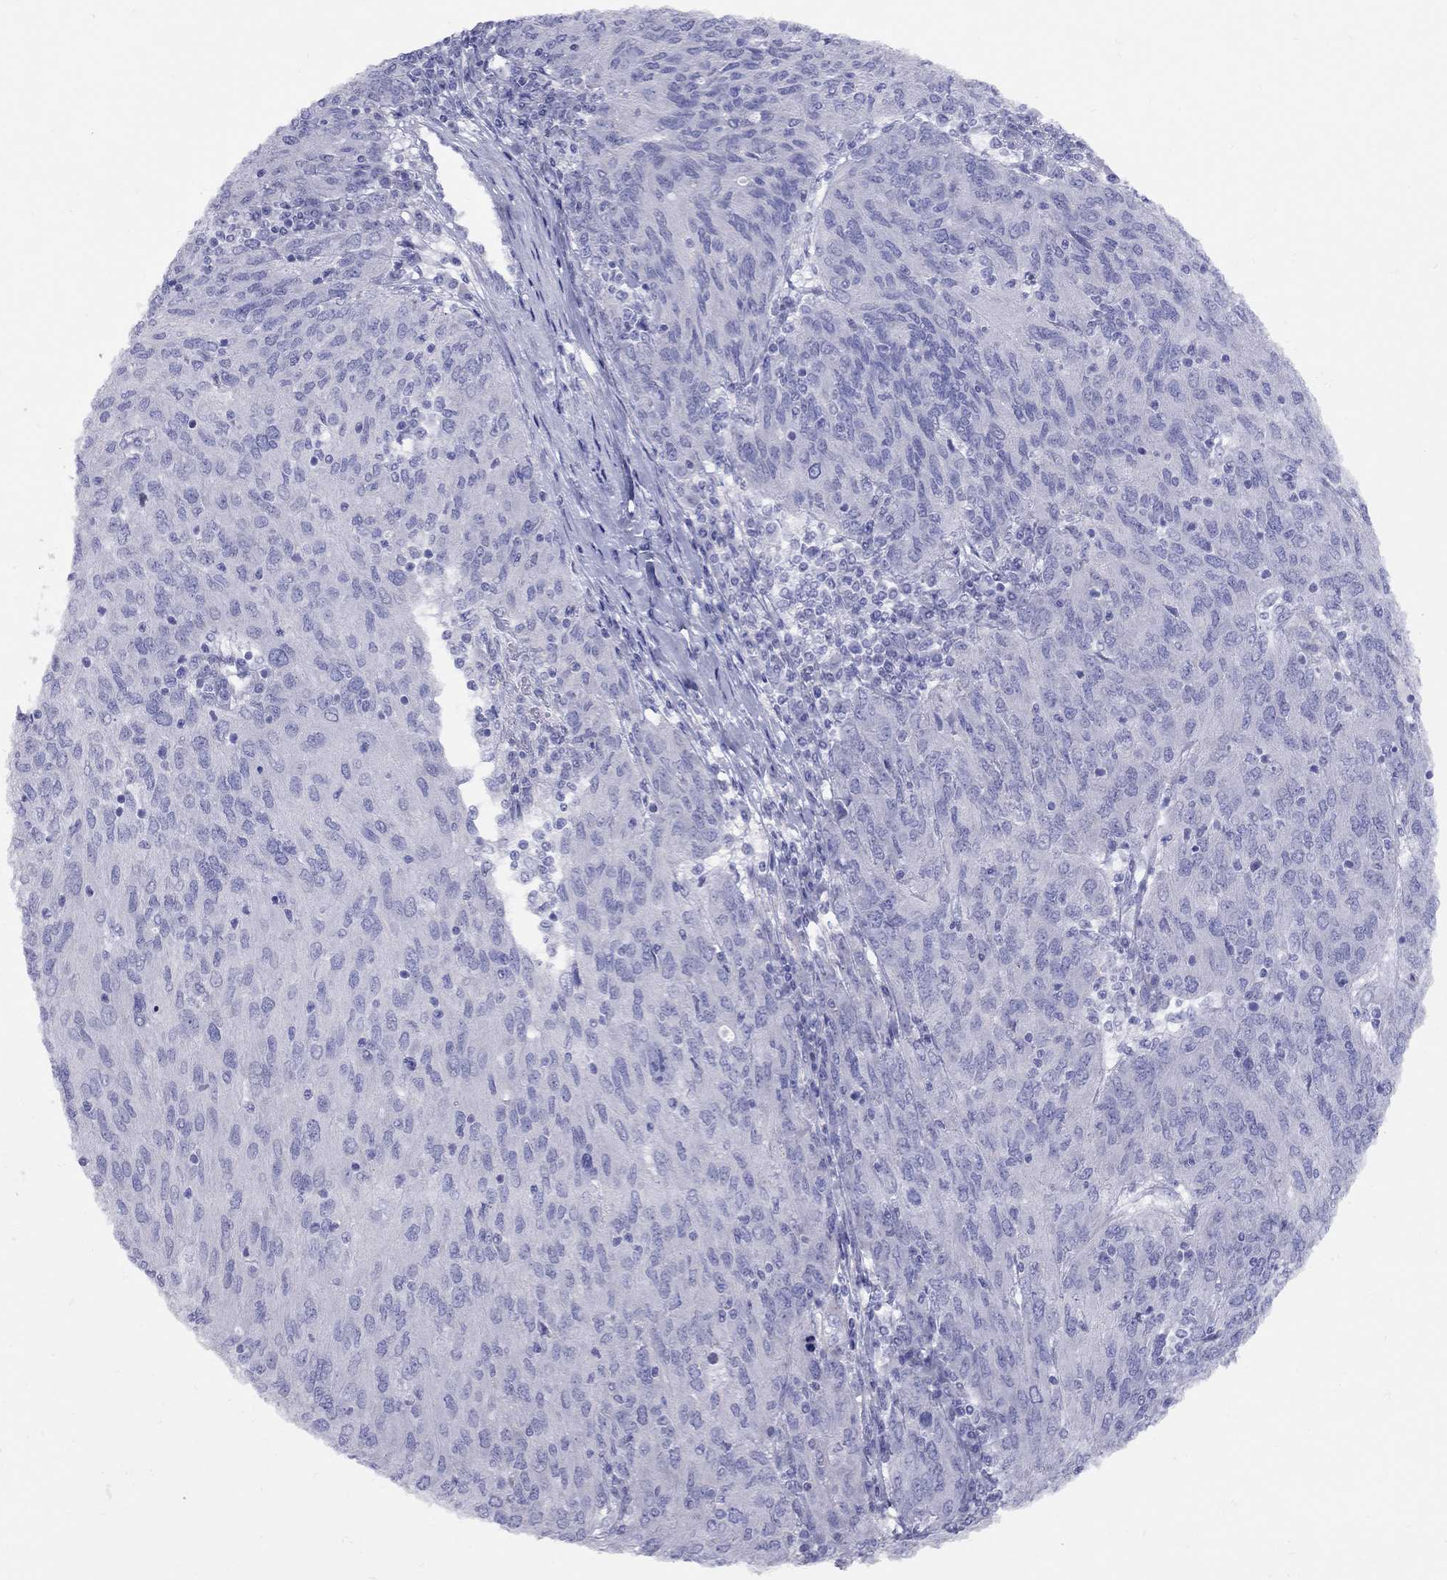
{"staining": {"intensity": "negative", "quantity": "none", "location": "none"}, "tissue": "ovarian cancer", "cell_type": "Tumor cells", "image_type": "cancer", "snomed": [{"axis": "morphology", "description": "Carcinoma, endometroid"}, {"axis": "topography", "description": "Ovary"}], "caption": "The image shows no staining of tumor cells in ovarian endometroid carcinoma. The staining was performed using DAB to visualize the protein expression in brown, while the nuclei were stained in blue with hematoxylin (Magnification: 20x).", "gene": "SPINT4", "patient": {"sex": "female", "age": 50}}